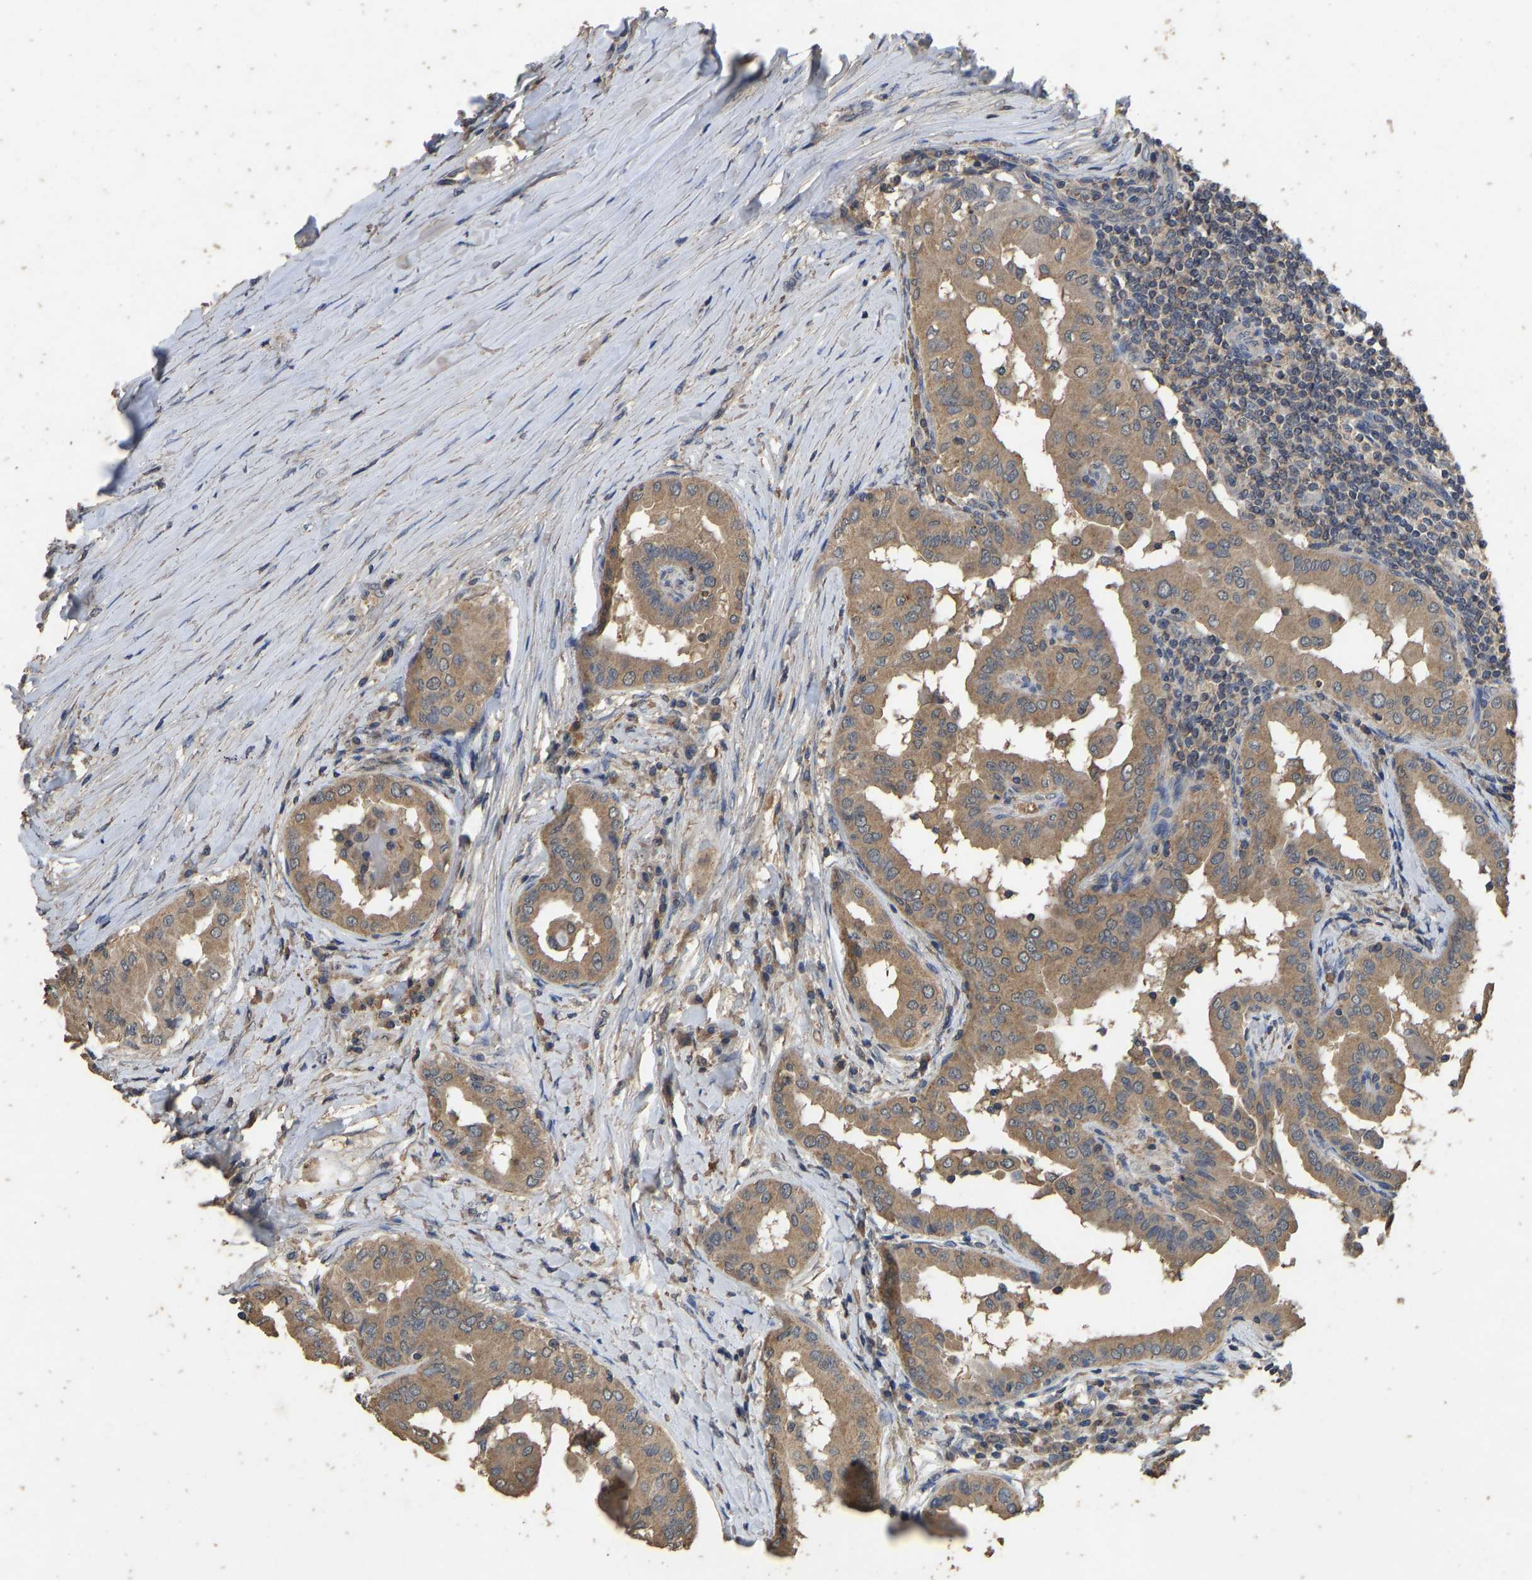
{"staining": {"intensity": "moderate", "quantity": ">75%", "location": "cytoplasmic/membranous"}, "tissue": "thyroid cancer", "cell_type": "Tumor cells", "image_type": "cancer", "snomed": [{"axis": "morphology", "description": "Papillary adenocarcinoma, NOS"}, {"axis": "topography", "description": "Thyroid gland"}], "caption": "Thyroid cancer was stained to show a protein in brown. There is medium levels of moderate cytoplasmic/membranous positivity in approximately >75% of tumor cells.", "gene": "CIDEC", "patient": {"sex": "male", "age": 33}}